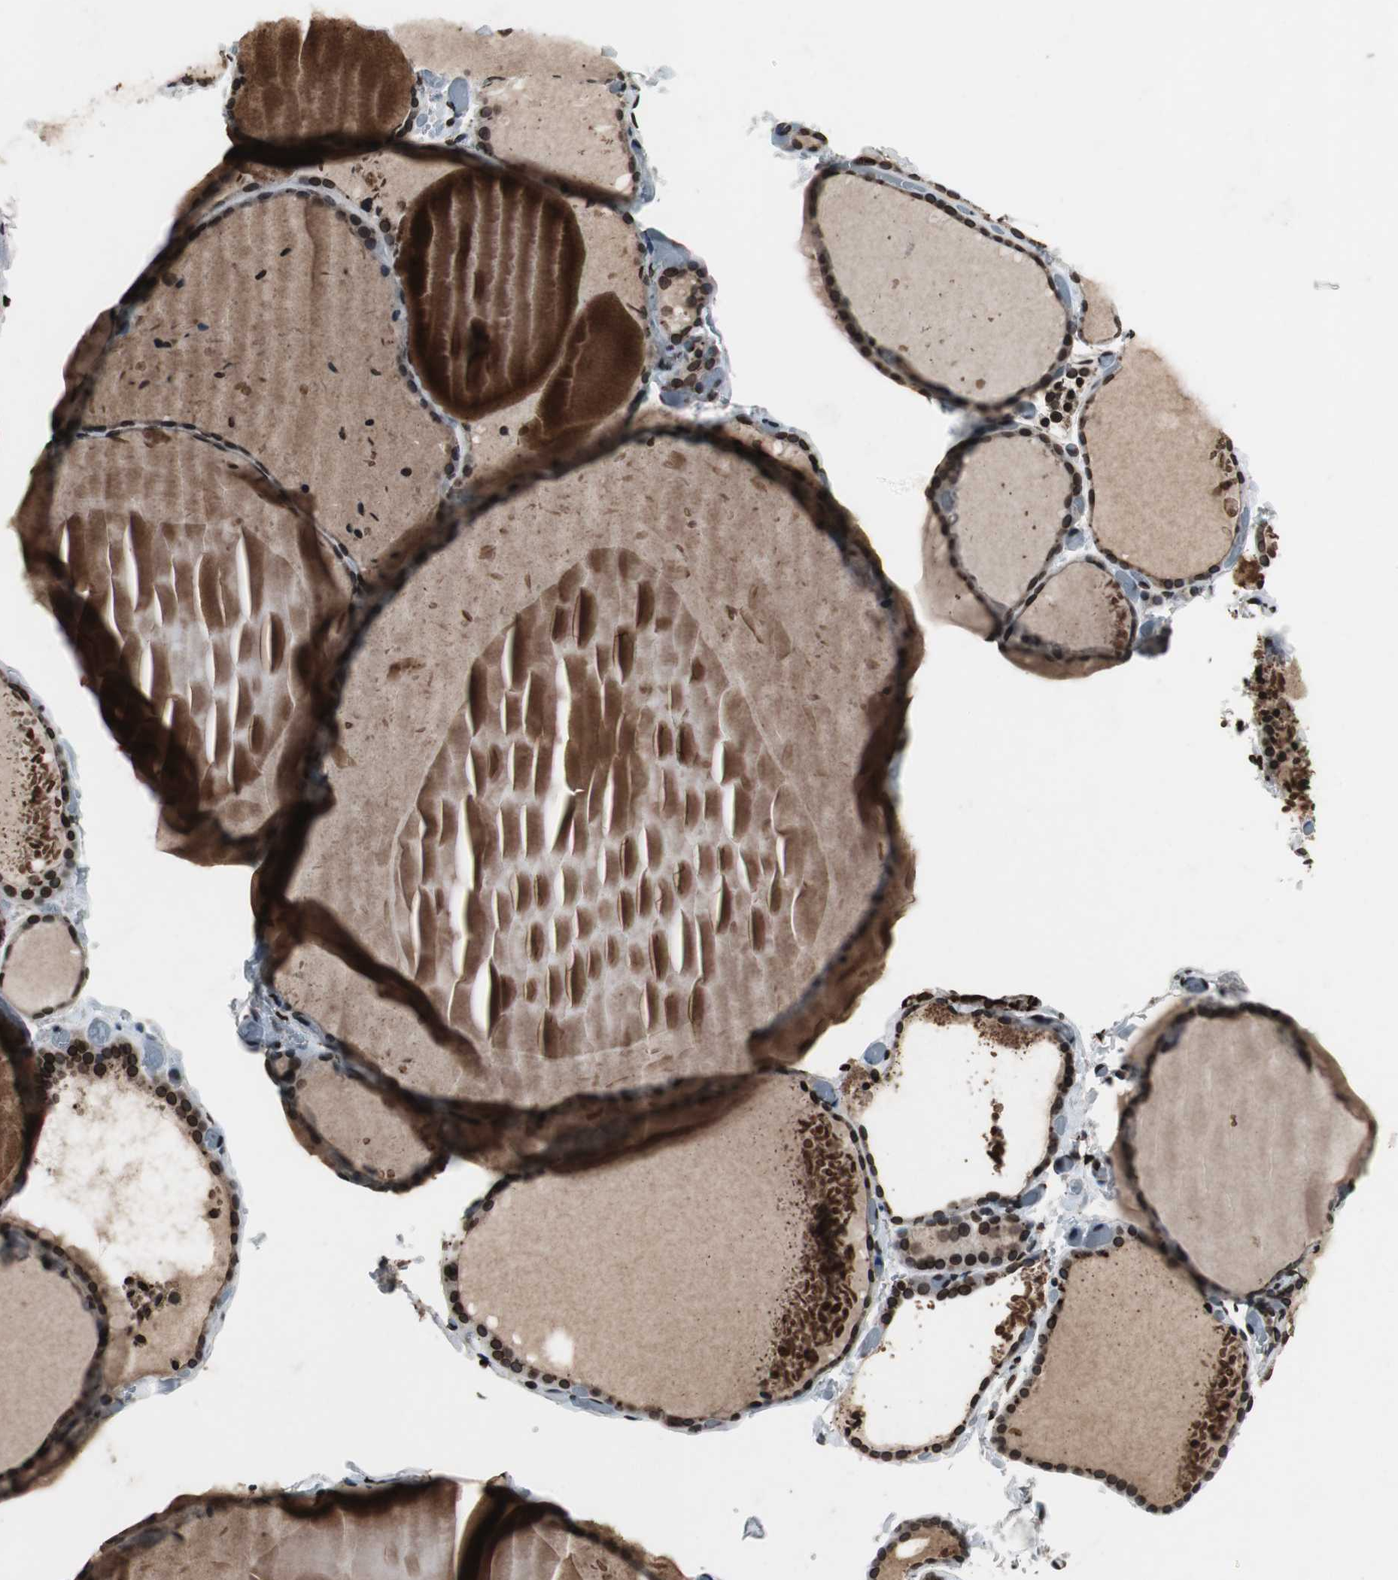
{"staining": {"intensity": "strong", "quantity": ">75%", "location": "cytoplasmic/membranous,nuclear"}, "tissue": "thyroid gland", "cell_type": "Glandular cells", "image_type": "normal", "snomed": [{"axis": "morphology", "description": "Normal tissue, NOS"}, {"axis": "topography", "description": "Thyroid gland"}], "caption": "About >75% of glandular cells in normal thyroid gland display strong cytoplasmic/membranous,nuclear protein positivity as visualized by brown immunohistochemical staining.", "gene": "LMNA", "patient": {"sex": "female", "age": 22}}